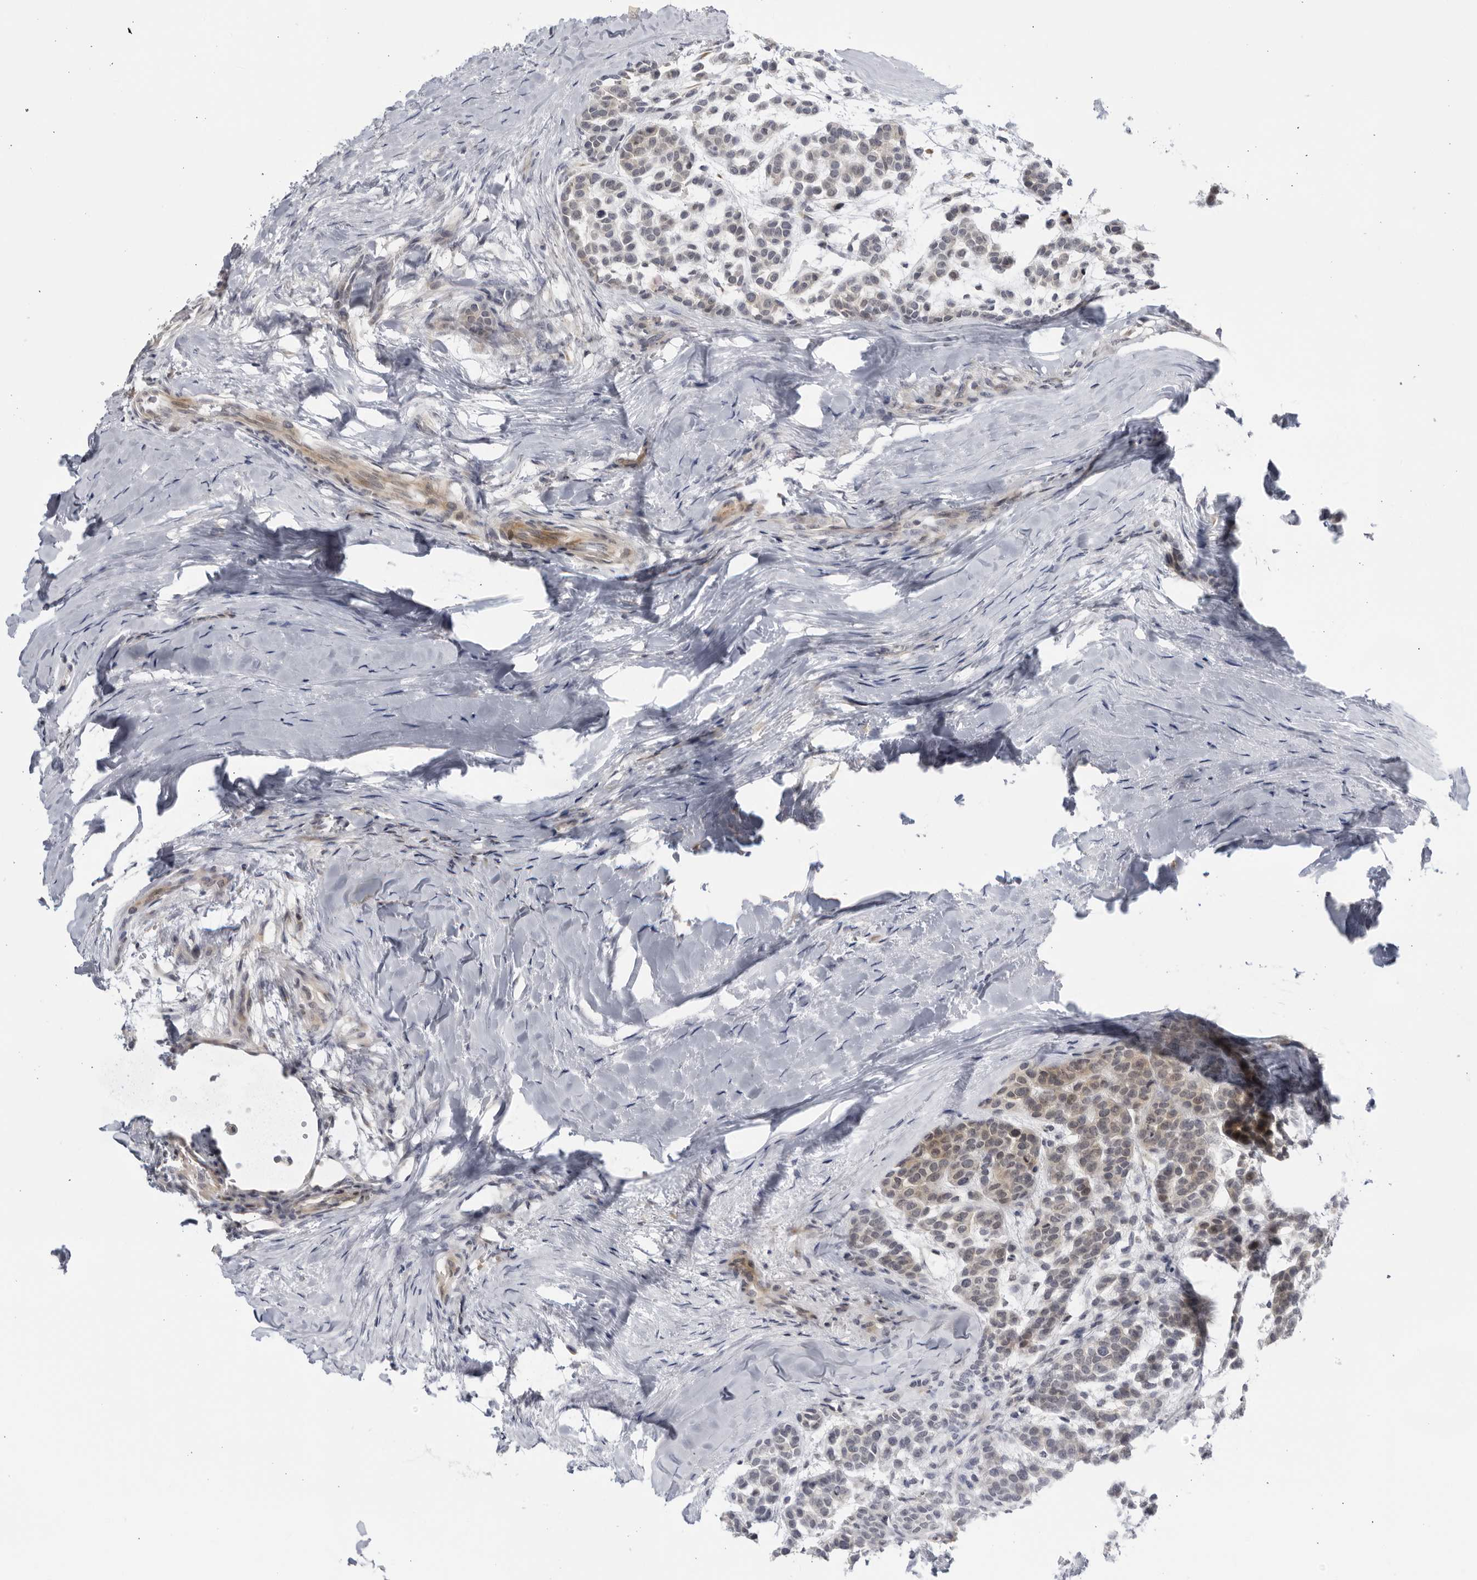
{"staining": {"intensity": "weak", "quantity": "25%-75%", "location": "cytoplasmic/membranous"}, "tissue": "head and neck cancer", "cell_type": "Tumor cells", "image_type": "cancer", "snomed": [{"axis": "morphology", "description": "Adenocarcinoma, NOS"}, {"axis": "morphology", "description": "Adenoma, NOS"}, {"axis": "topography", "description": "Head-Neck"}], "caption": "Immunohistochemical staining of human head and neck adenocarcinoma shows weak cytoplasmic/membranous protein staining in approximately 25%-75% of tumor cells.", "gene": "CNBD1", "patient": {"sex": "female", "age": 55}}